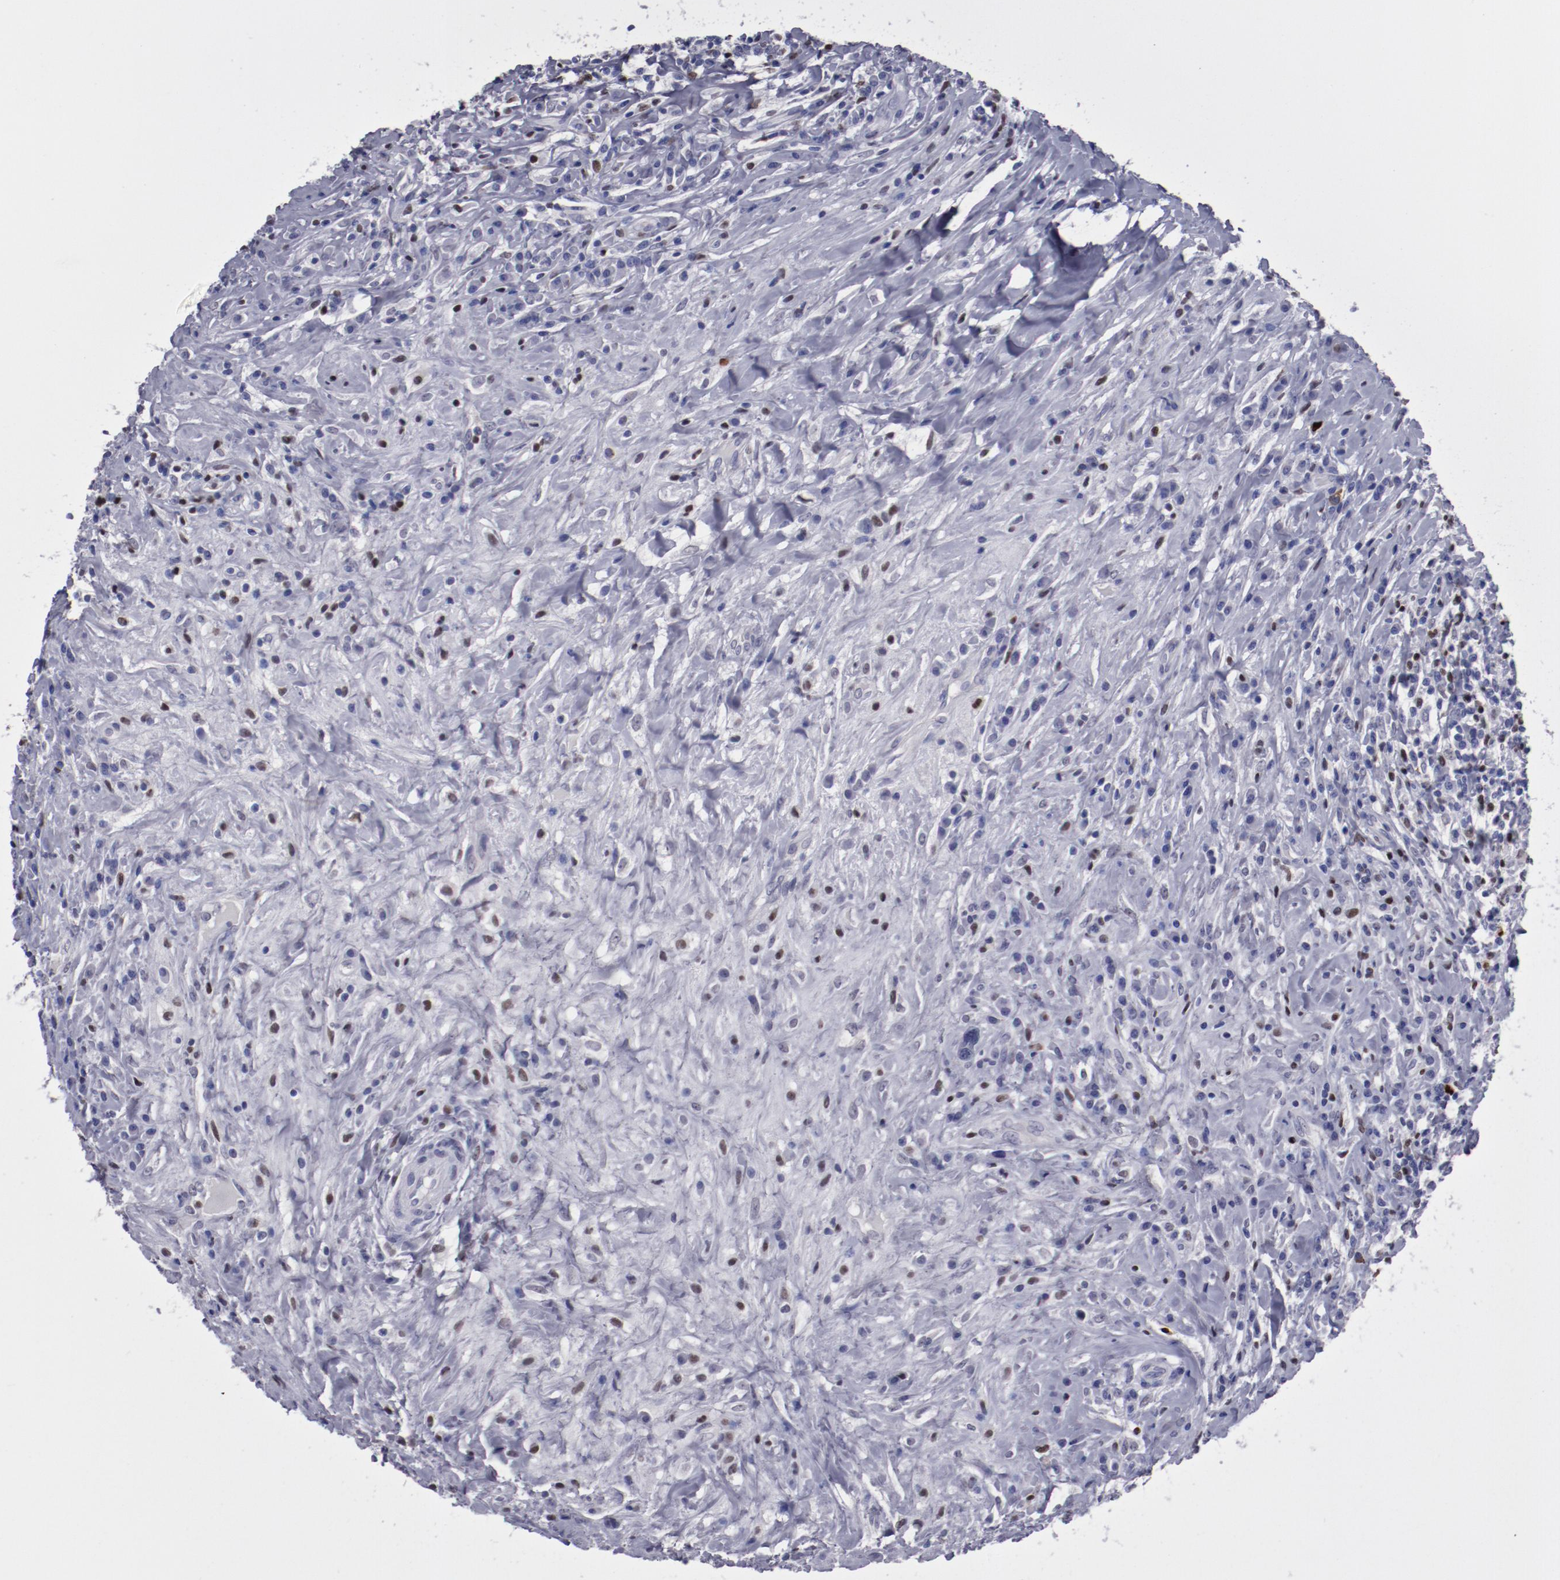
{"staining": {"intensity": "moderate", "quantity": "<25%", "location": "nuclear"}, "tissue": "lymphoma", "cell_type": "Tumor cells", "image_type": "cancer", "snomed": [{"axis": "morphology", "description": "Hodgkin's disease, NOS"}, {"axis": "topography", "description": "Lymph node"}], "caption": "This micrograph exhibits lymphoma stained with immunohistochemistry (IHC) to label a protein in brown. The nuclear of tumor cells show moderate positivity for the protein. Nuclei are counter-stained blue.", "gene": "IRF8", "patient": {"sex": "female", "age": 25}}